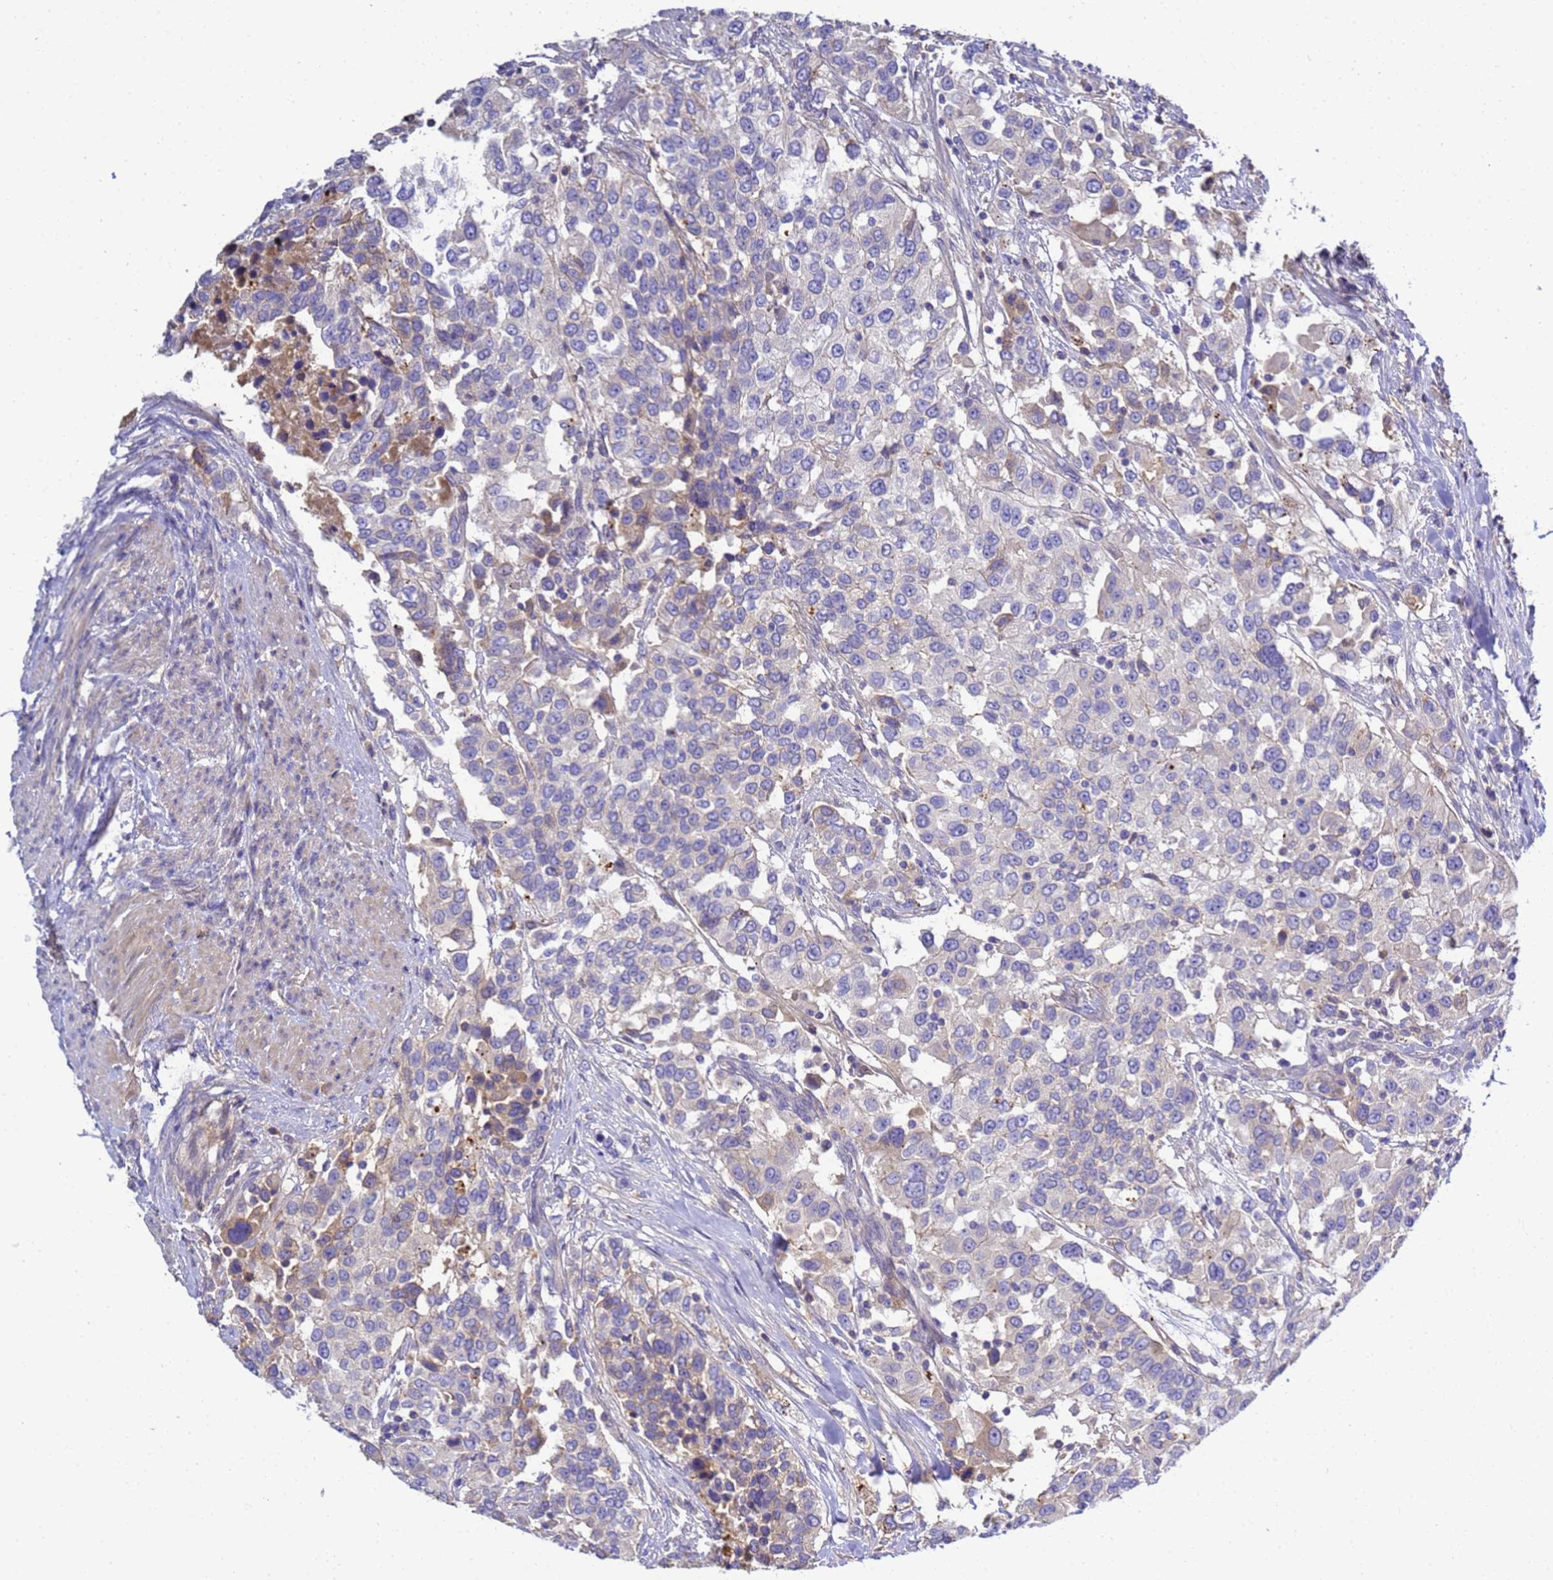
{"staining": {"intensity": "weak", "quantity": "<25%", "location": "cytoplasmic/membranous"}, "tissue": "urothelial cancer", "cell_type": "Tumor cells", "image_type": "cancer", "snomed": [{"axis": "morphology", "description": "Urothelial carcinoma, High grade"}, {"axis": "topography", "description": "Urinary bladder"}], "caption": "The histopathology image shows no staining of tumor cells in urothelial cancer.", "gene": "TBCD", "patient": {"sex": "female", "age": 80}}